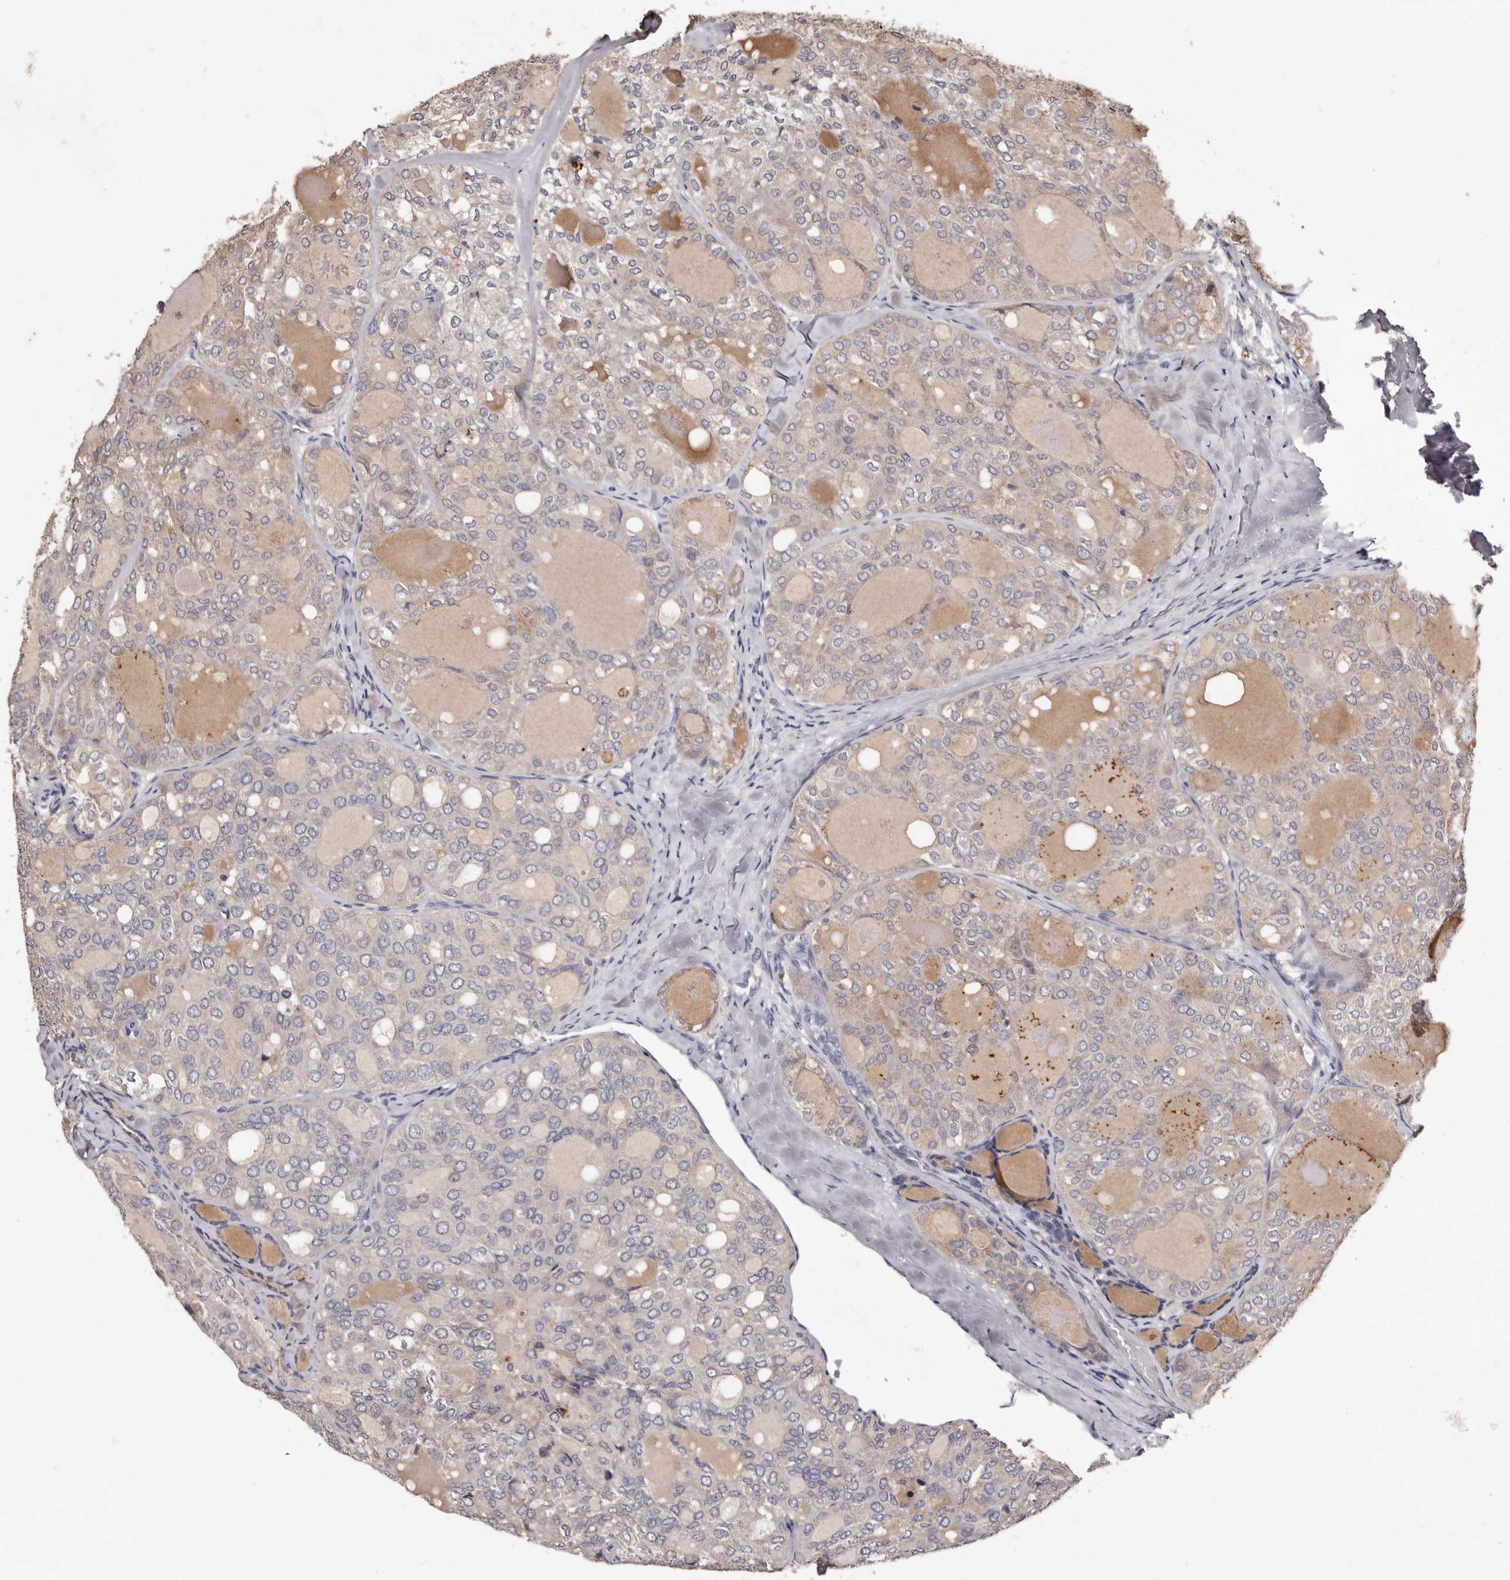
{"staining": {"intensity": "negative", "quantity": "none", "location": "none"}, "tissue": "thyroid cancer", "cell_type": "Tumor cells", "image_type": "cancer", "snomed": [{"axis": "morphology", "description": "Follicular adenoma carcinoma, NOS"}, {"axis": "topography", "description": "Thyroid gland"}], "caption": "The micrograph demonstrates no staining of tumor cells in thyroid follicular adenoma carcinoma. (Immunohistochemistry, brightfield microscopy, high magnification).", "gene": "ETNK1", "patient": {"sex": "male", "age": 75}}